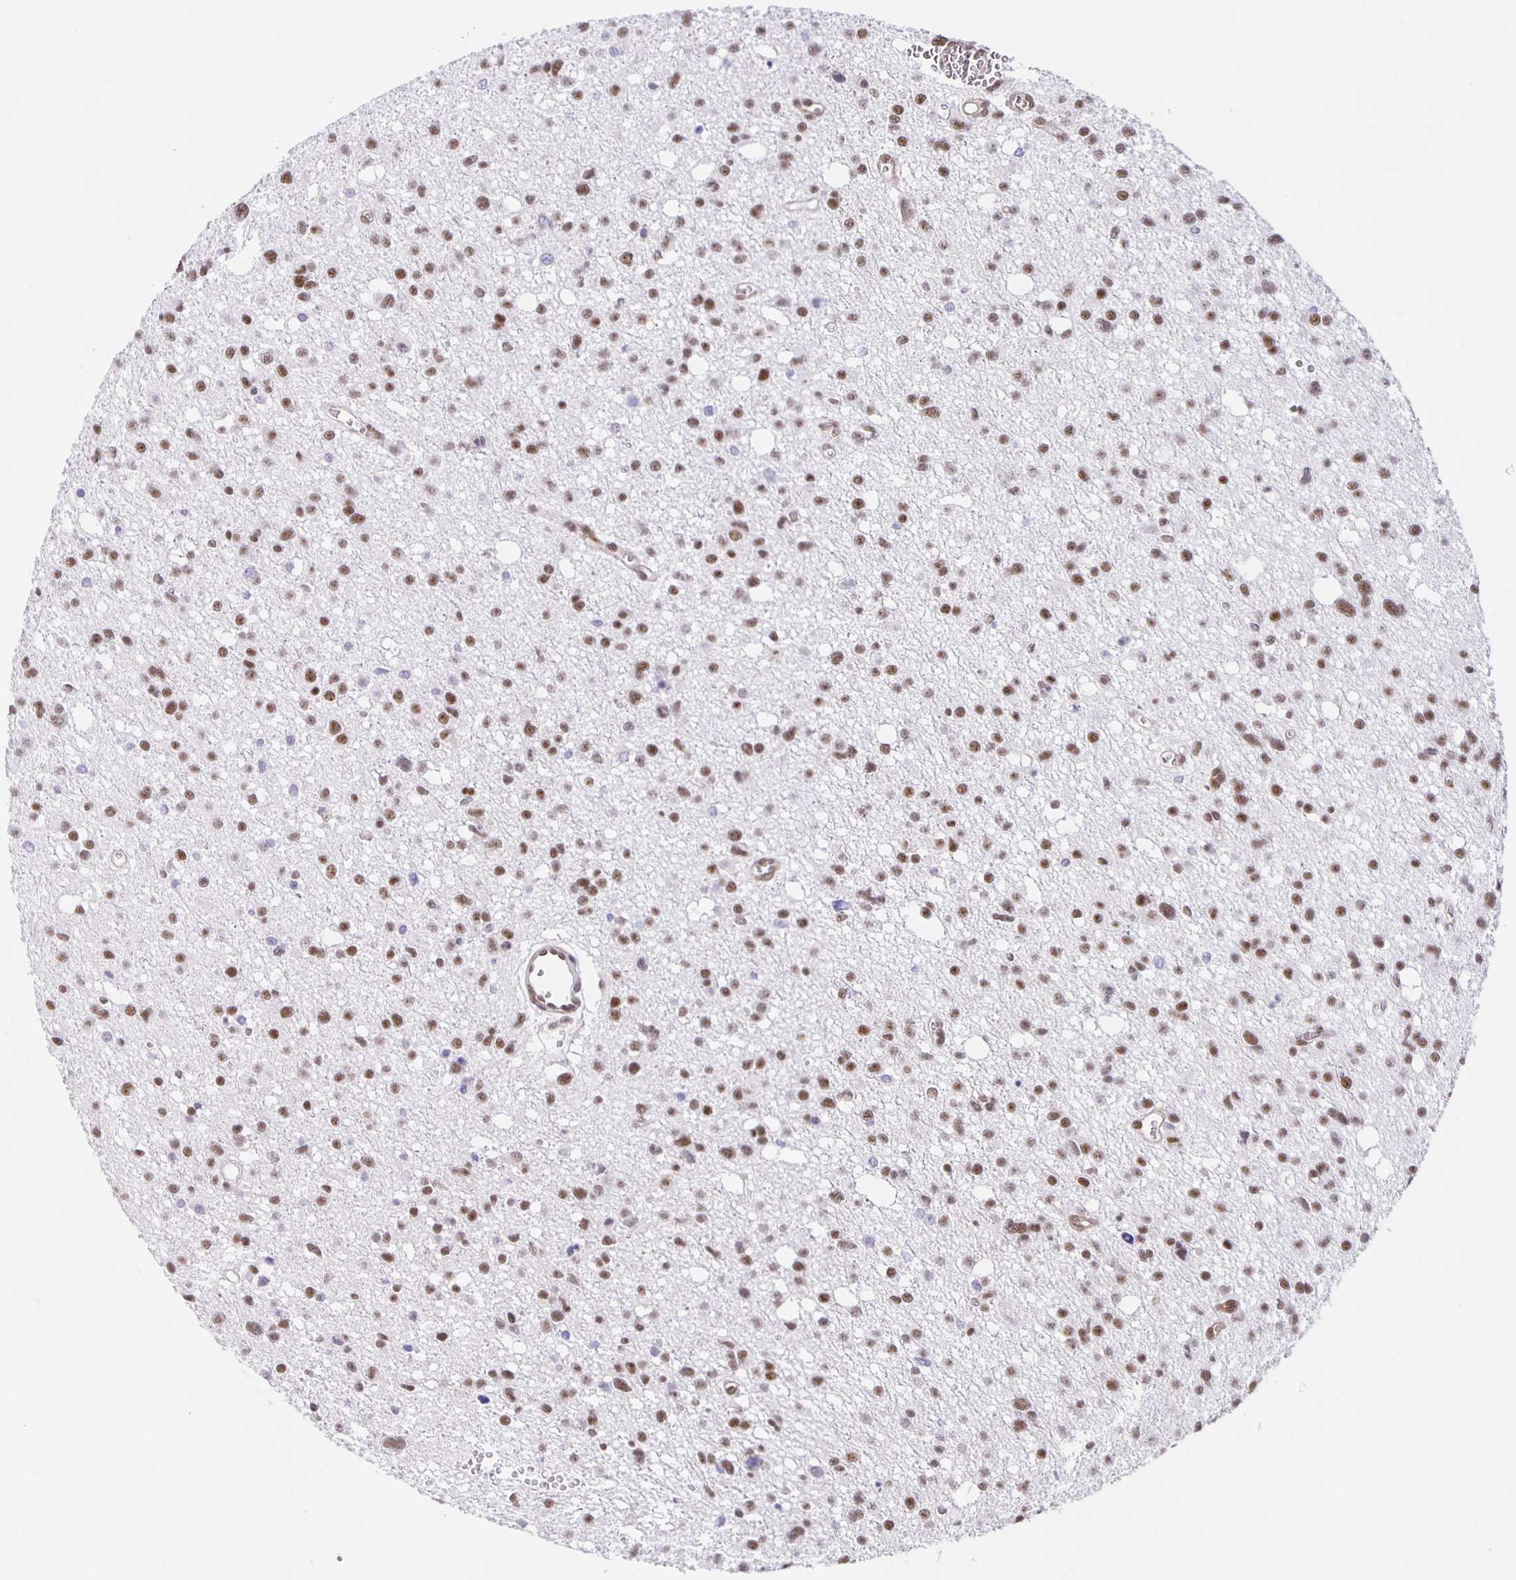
{"staining": {"intensity": "moderate", "quantity": ">75%", "location": "nuclear"}, "tissue": "glioma", "cell_type": "Tumor cells", "image_type": "cancer", "snomed": [{"axis": "morphology", "description": "Glioma, malignant, High grade"}, {"axis": "topography", "description": "Brain"}], "caption": "Moderate nuclear staining for a protein is identified in approximately >75% of tumor cells of glioma using IHC.", "gene": "ZRANB2", "patient": {"sex": "male", "age": 23}}